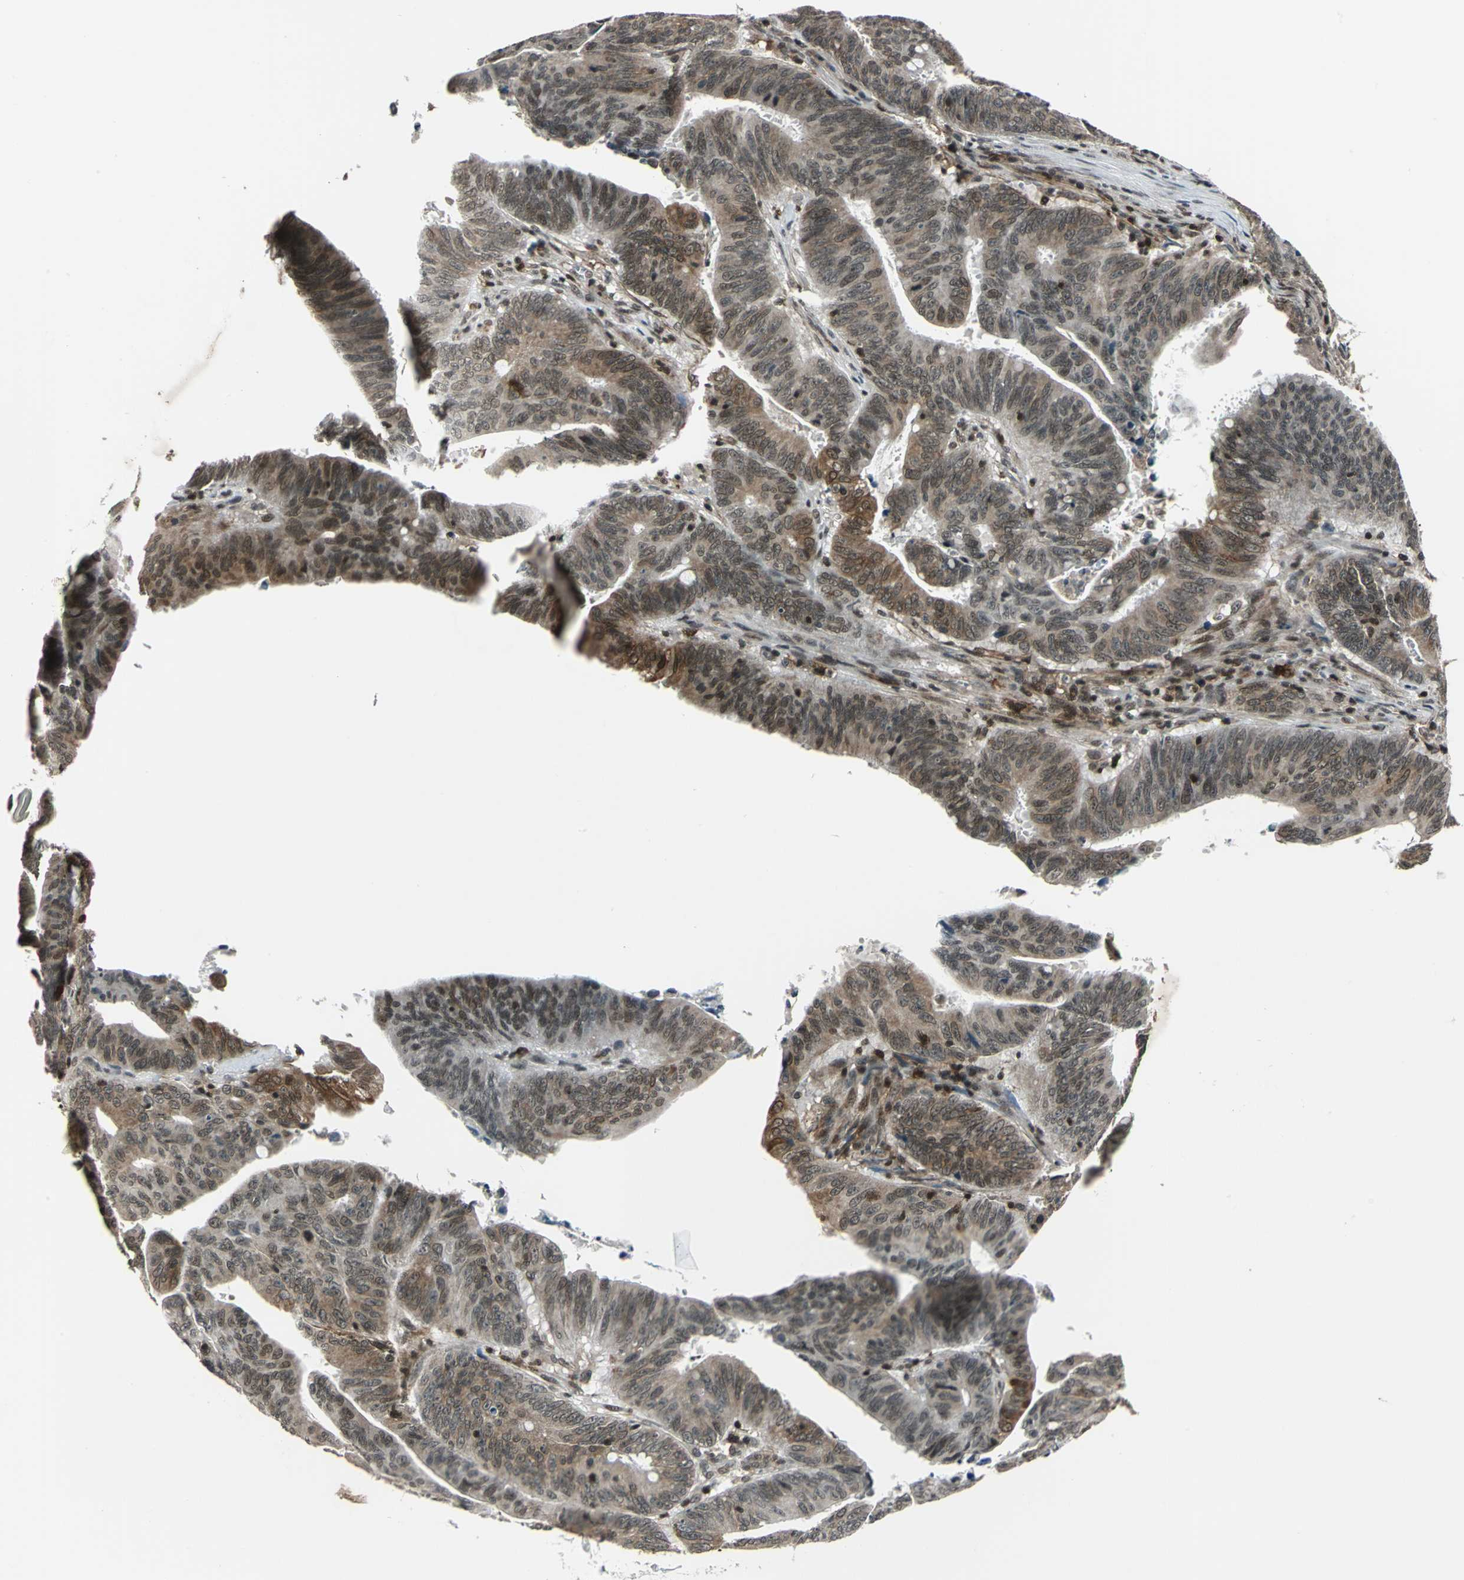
{"staining": {"intensity": "moderate", "quantity": ">75%", "location": "cytoplasmic/membranous,nuclear"}, "tissue": "colorectal cancer", "cell_type": "Tumor cells", "image_type": "cancer", "snomed": [{"axis": "morphology", "description": "Adenocarcinoma, NOS"}, {"axis": "topography", "description": "Colon"}], "caption": "Tumor cells reveal medium levels of moderate cytoplasmic/membranous and nuclear positivity in approximately >75% of cells in colorectal adenocarcinoma.", "gene": "NR2C2", "patient": {"sex": "male", "age": 45}}